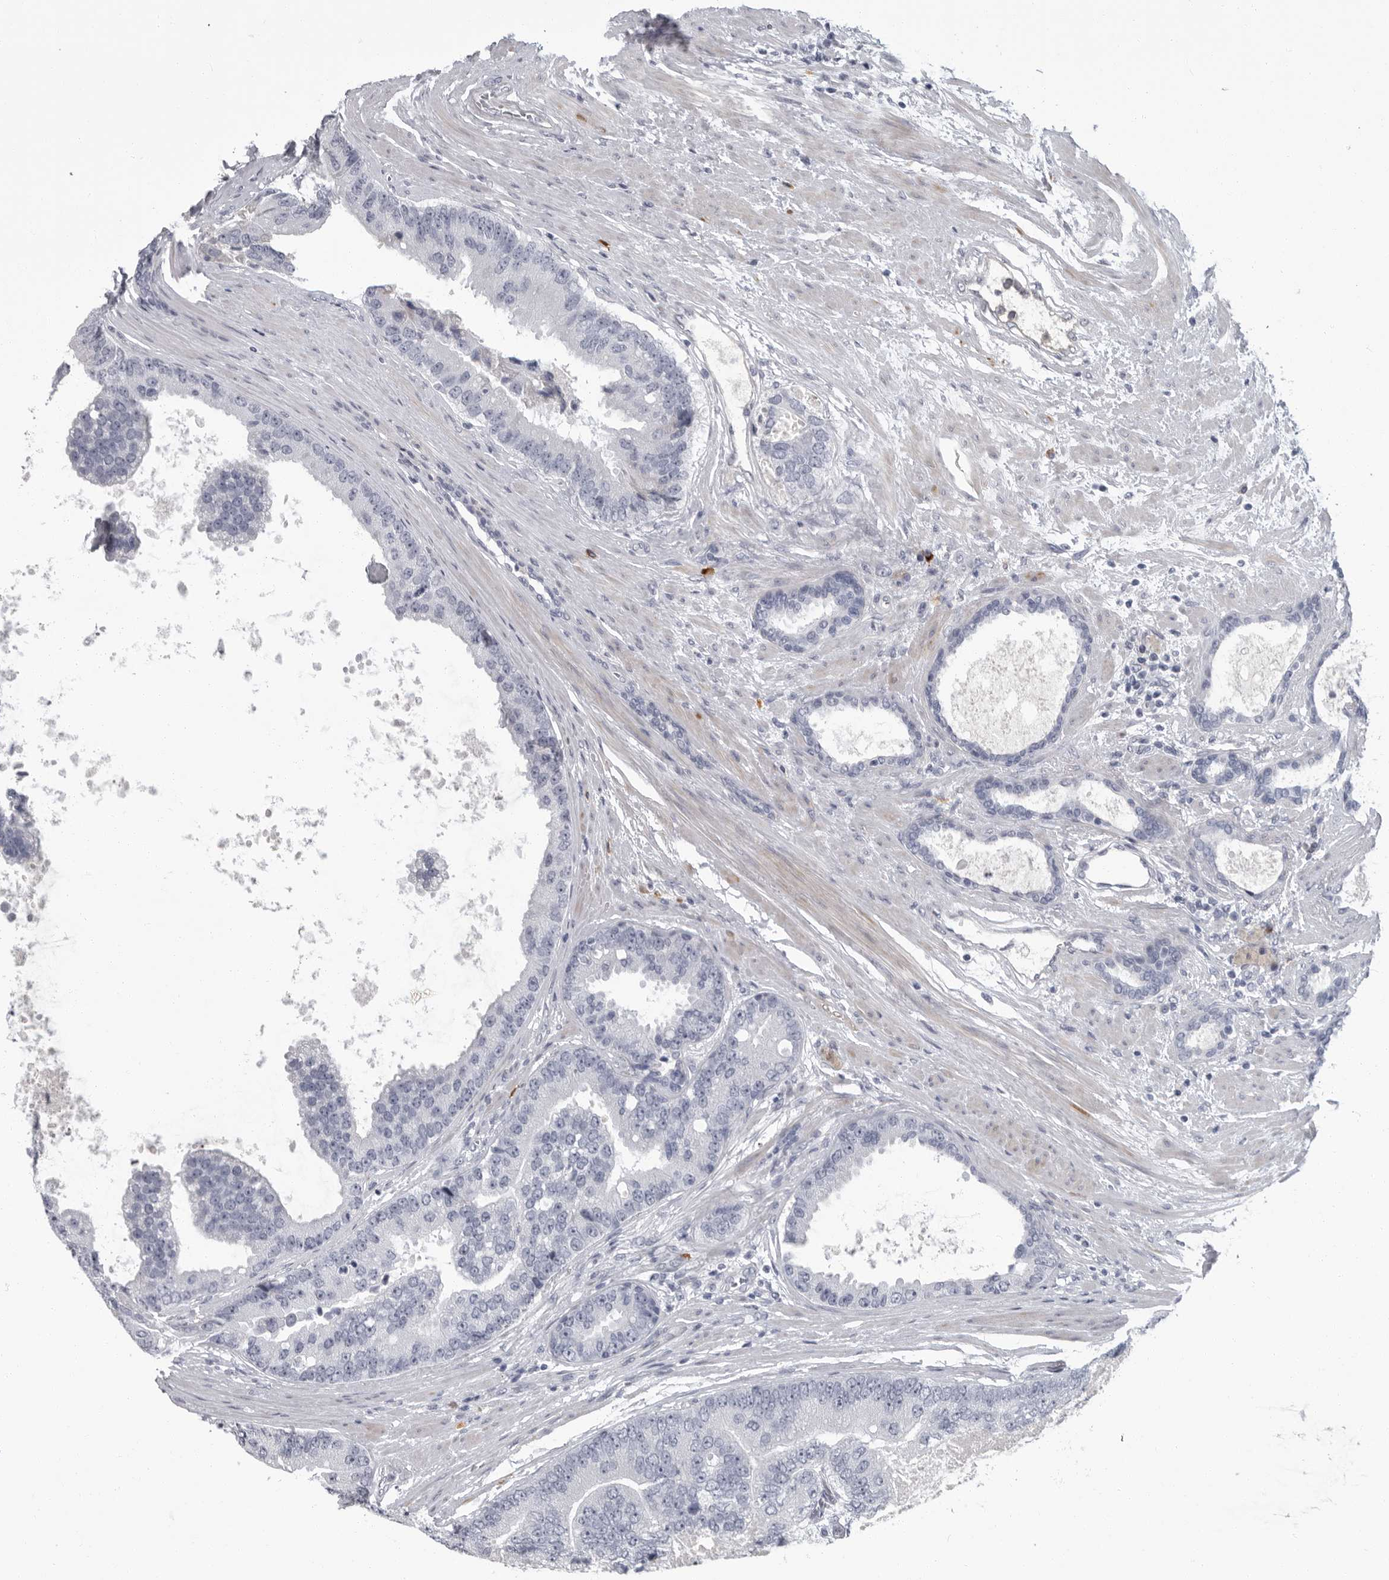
{"staining": {"intensity": "negative", "quantity": "none", "location": "none"}, "tissue": "prostate cancer", "cell_type": "Tumor cells", "image_type": "cancer", "snomed": [{"axis": "morphology", "description": "Adenocarcinoma, High grade"}, {"axis": "topography", "description": "Prostate"}], "caption": "Immunohistochemistry photomicrograph of prostate cancer (high-grade adenocarcinoma) stained for a protein (brown), which demonstrates no expression in tumor cells. (Stains: DAB (3,3'-diaminobenzidine) immunohistochemistry (IHC) with hematoxylin counter stain, Microscopy: brightfield microscopy at high magnification).", "gene": "SLC25A39", "patient": {"sex": "male", "age": 70}}